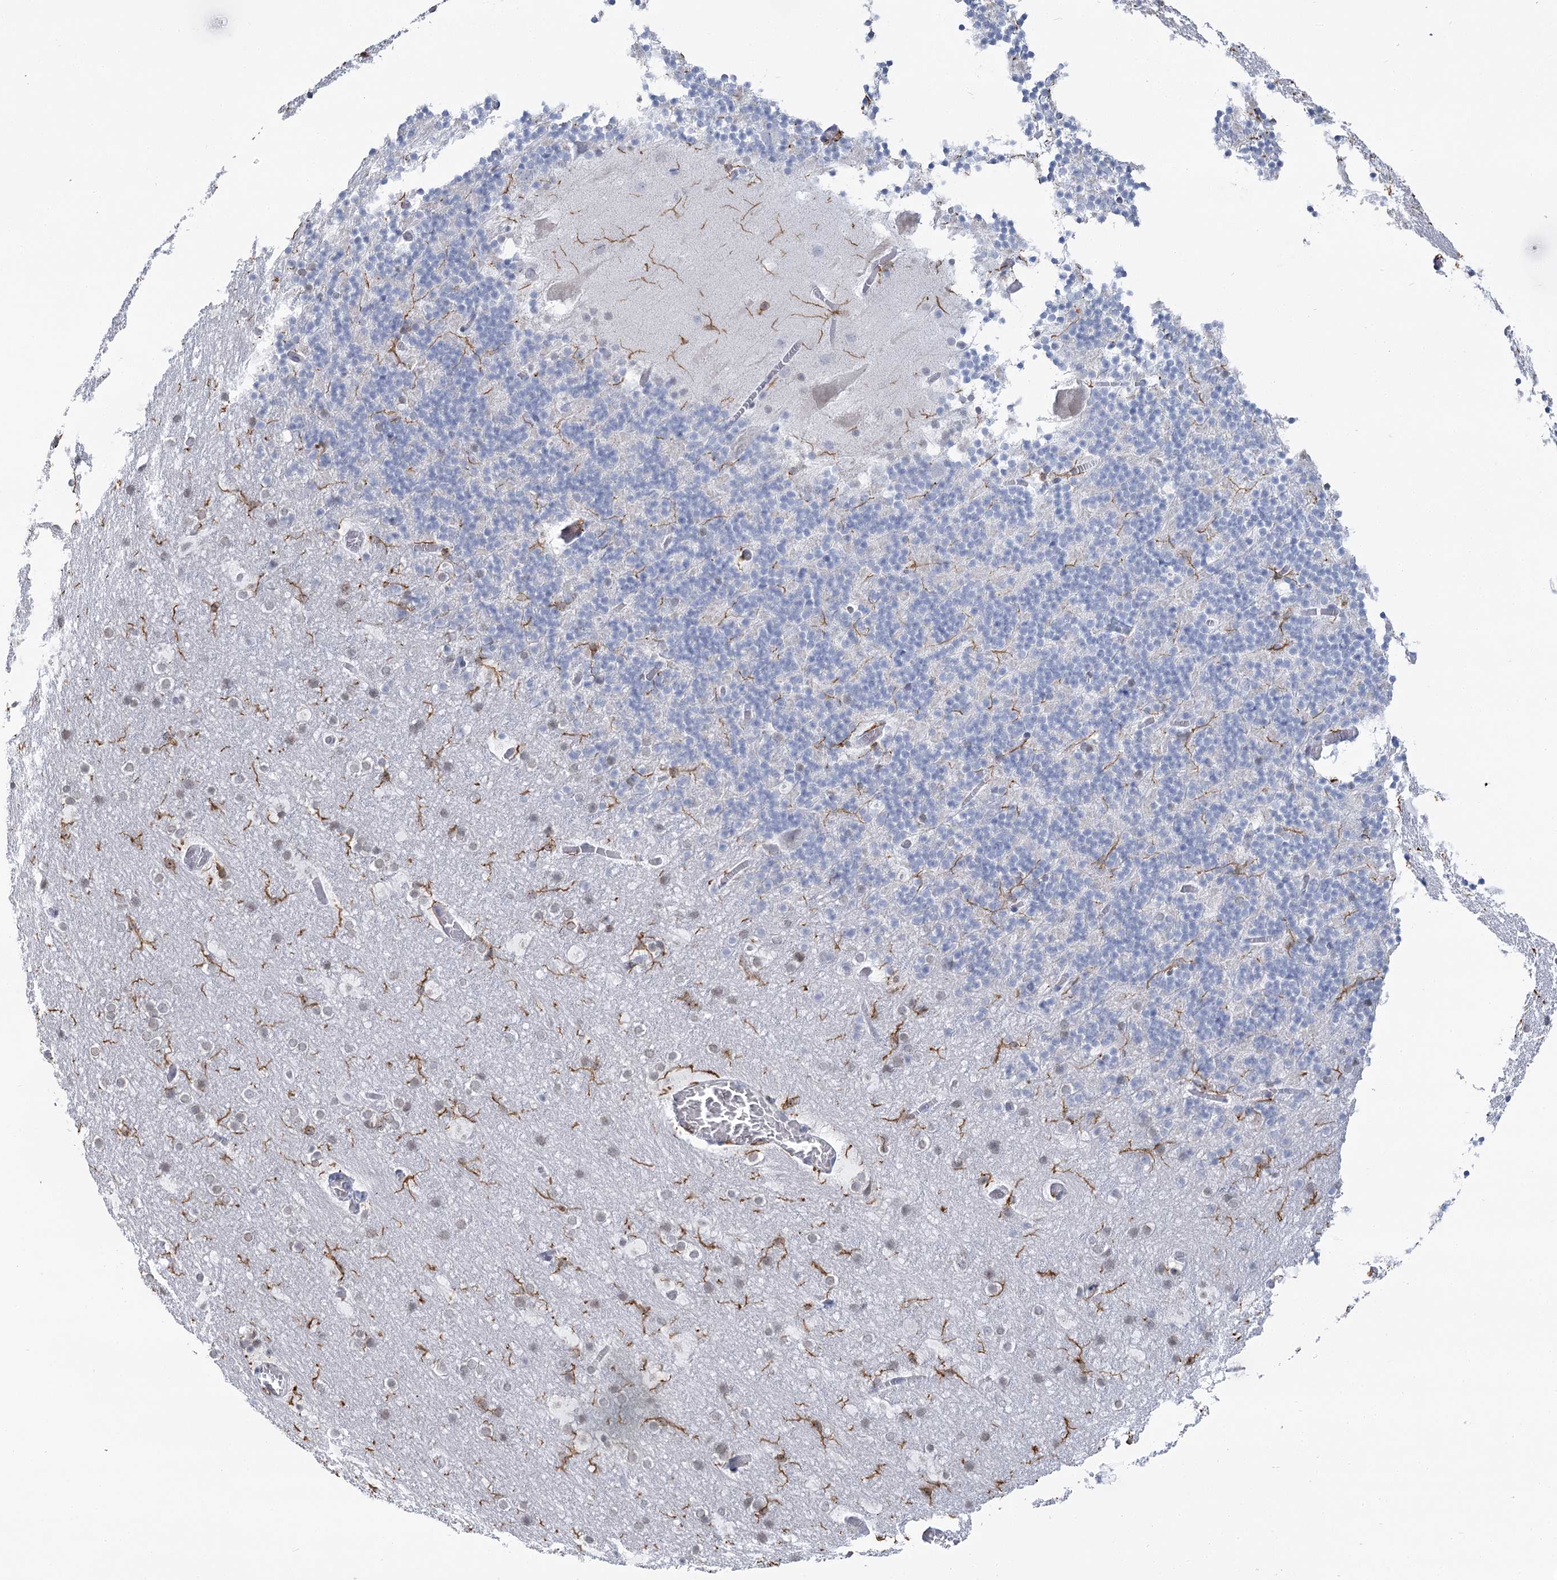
{"staining": {"intensity": "moderate", "quantity": "<25%", "location": "cytoplasmic/membranous,nuclear"}, "tissue": "cerebellum", "cell_type": "Cells in granular layer", "image_type": "normal", "snomed": [{"axis": "morphology", "description": "Normal tissue, NOS"}, {"axis": "topography", "description": "Cerebellum"}], "caption": "Cells in granular layer demonstrate low levels of moderate cytoplasmic/membranous,nuclear staining in about <25% of cells in unremarkable cerebellum.", "gene": "C11orf1", "patient": {"sex": "male", "age": 57}}